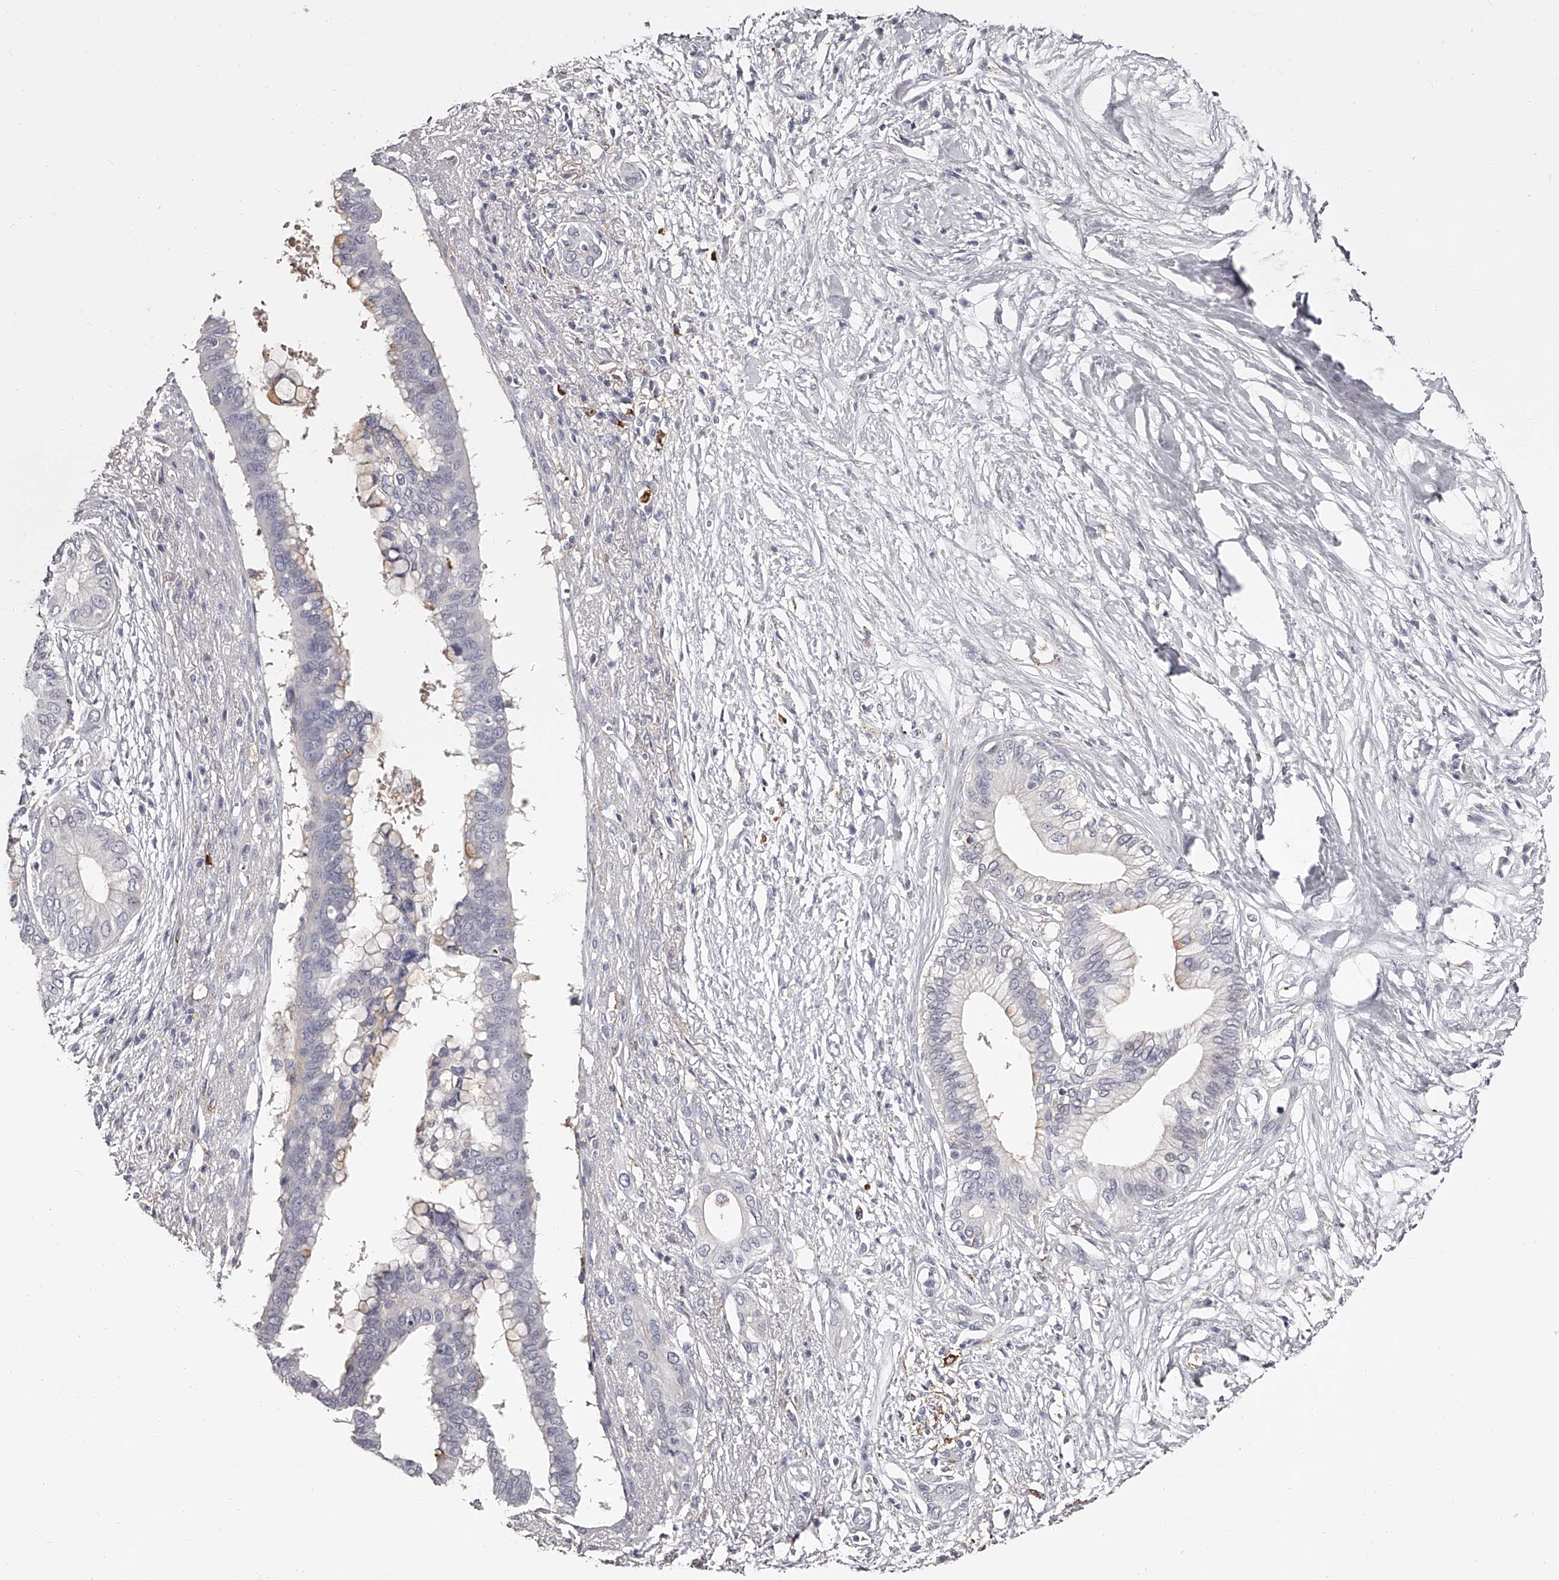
{"staining": {"intensity": "weak", "quantity": "<25%", "location": "cytoplasmic/membranous"}, "tissue": "pancreatic cancer", "cell_type": "Tumor cells", "image_type": "cancer", "snomed": [{"axis": "morphology", "description": "Normal tissue, NOS"}, {"axis": "morphology", "description": "Adenocarcinoma, NOS"}, {"axis": "topography", "description": "Pancreas"}, {"axis": "topography", "description": "Peripheral nerve tissue"}], "caption": "A histopathology image of pancreatic adenocarcinoma stained for a protein reveals no brown staining in tumor cells. The staining was performed using DAB to visualize the protein expression in brown, while the nuclei were stained in blue with hematoxylin (Magnification: 20x).", "gene": "PACSIN1", "patient": {"sex": "male", "age": 59}}